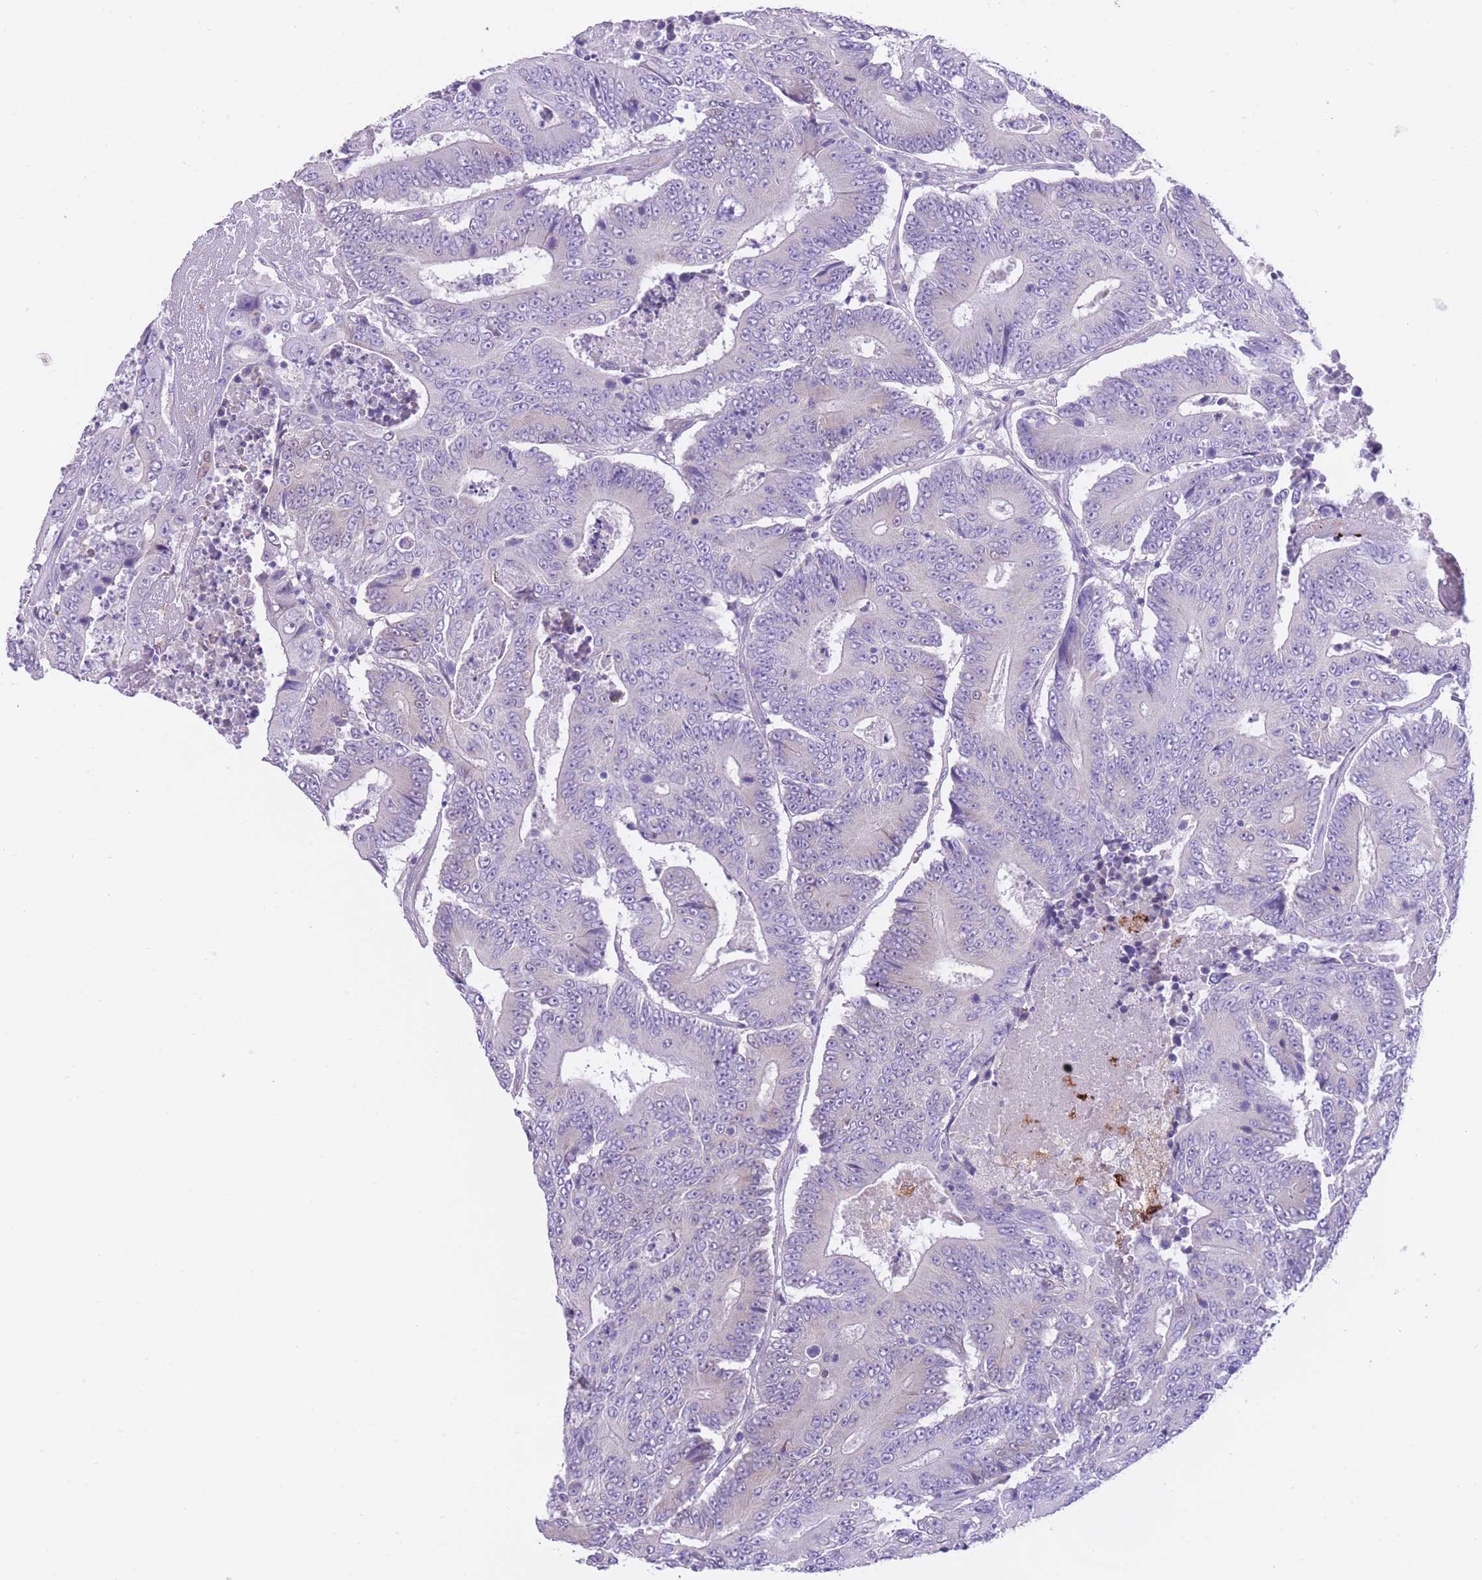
{"staining": {"intensity": "negative", "quantity": "none", "location": "none"}, "tissue": "colorectal cancer", "cell_type": "Tumor cells", "image_type": "cancer", "snomed": [{"axis": "morphology", "description": "Adenocarcinoma, NOS"}, {"axis": "topography", "description": "Colon"}], "caption": "Colorectal adenocarcinoma stained for a protein using immunohistochemistry (IHC) displays no positivity tumor cells.", "gene": "QTRT1", "patient": {"sex": "male", "age": 83}}